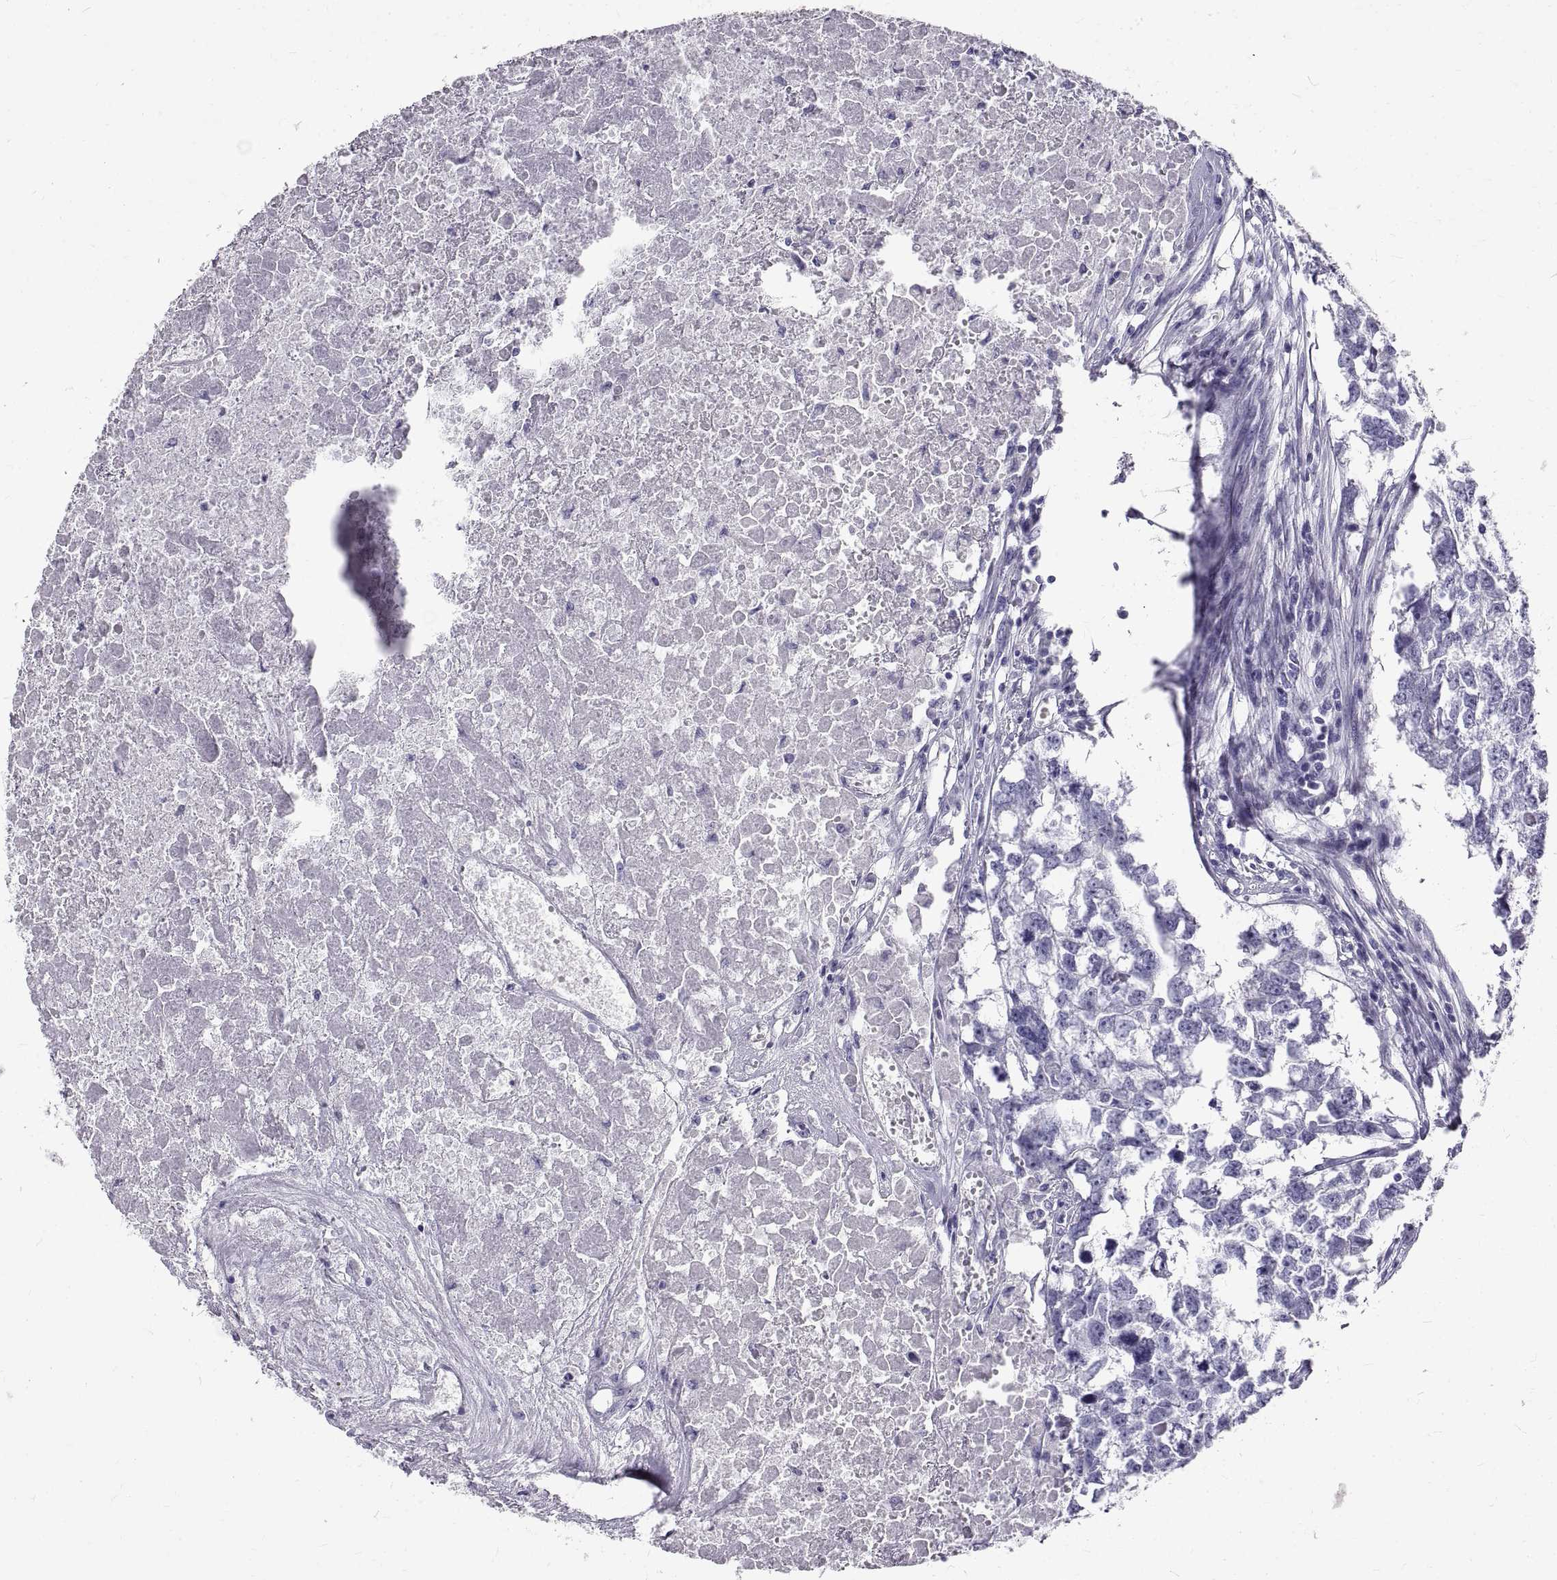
{"staining": {"intensity": "negative", "quantity": "none", "location": "none"}, "tissue": "testis cancer", "cell_type": "Tumor cells", "image_type": "cancer", "snomed": [{"axis": "morphology", "description": "Carcinoma, Embryonal, NOS"}, {"axis": "morphology", "description": "Teratoma, malignant, NOS"}, {"axis": "topography", "description": "Testis"}], "caption": "A histopathology image of testis malignant teratoma stained for a protein demonstrates no brown staining in tumor cells. The staining was performed using DAB (3,3'-diaminobenzidine) to visualize the protein expression in brown, while the nuclei were stained in blue with hematoxylin (Magnification: 20x).", "gene": "GNG12", "patient": {"sex": "male", "age": 44}}